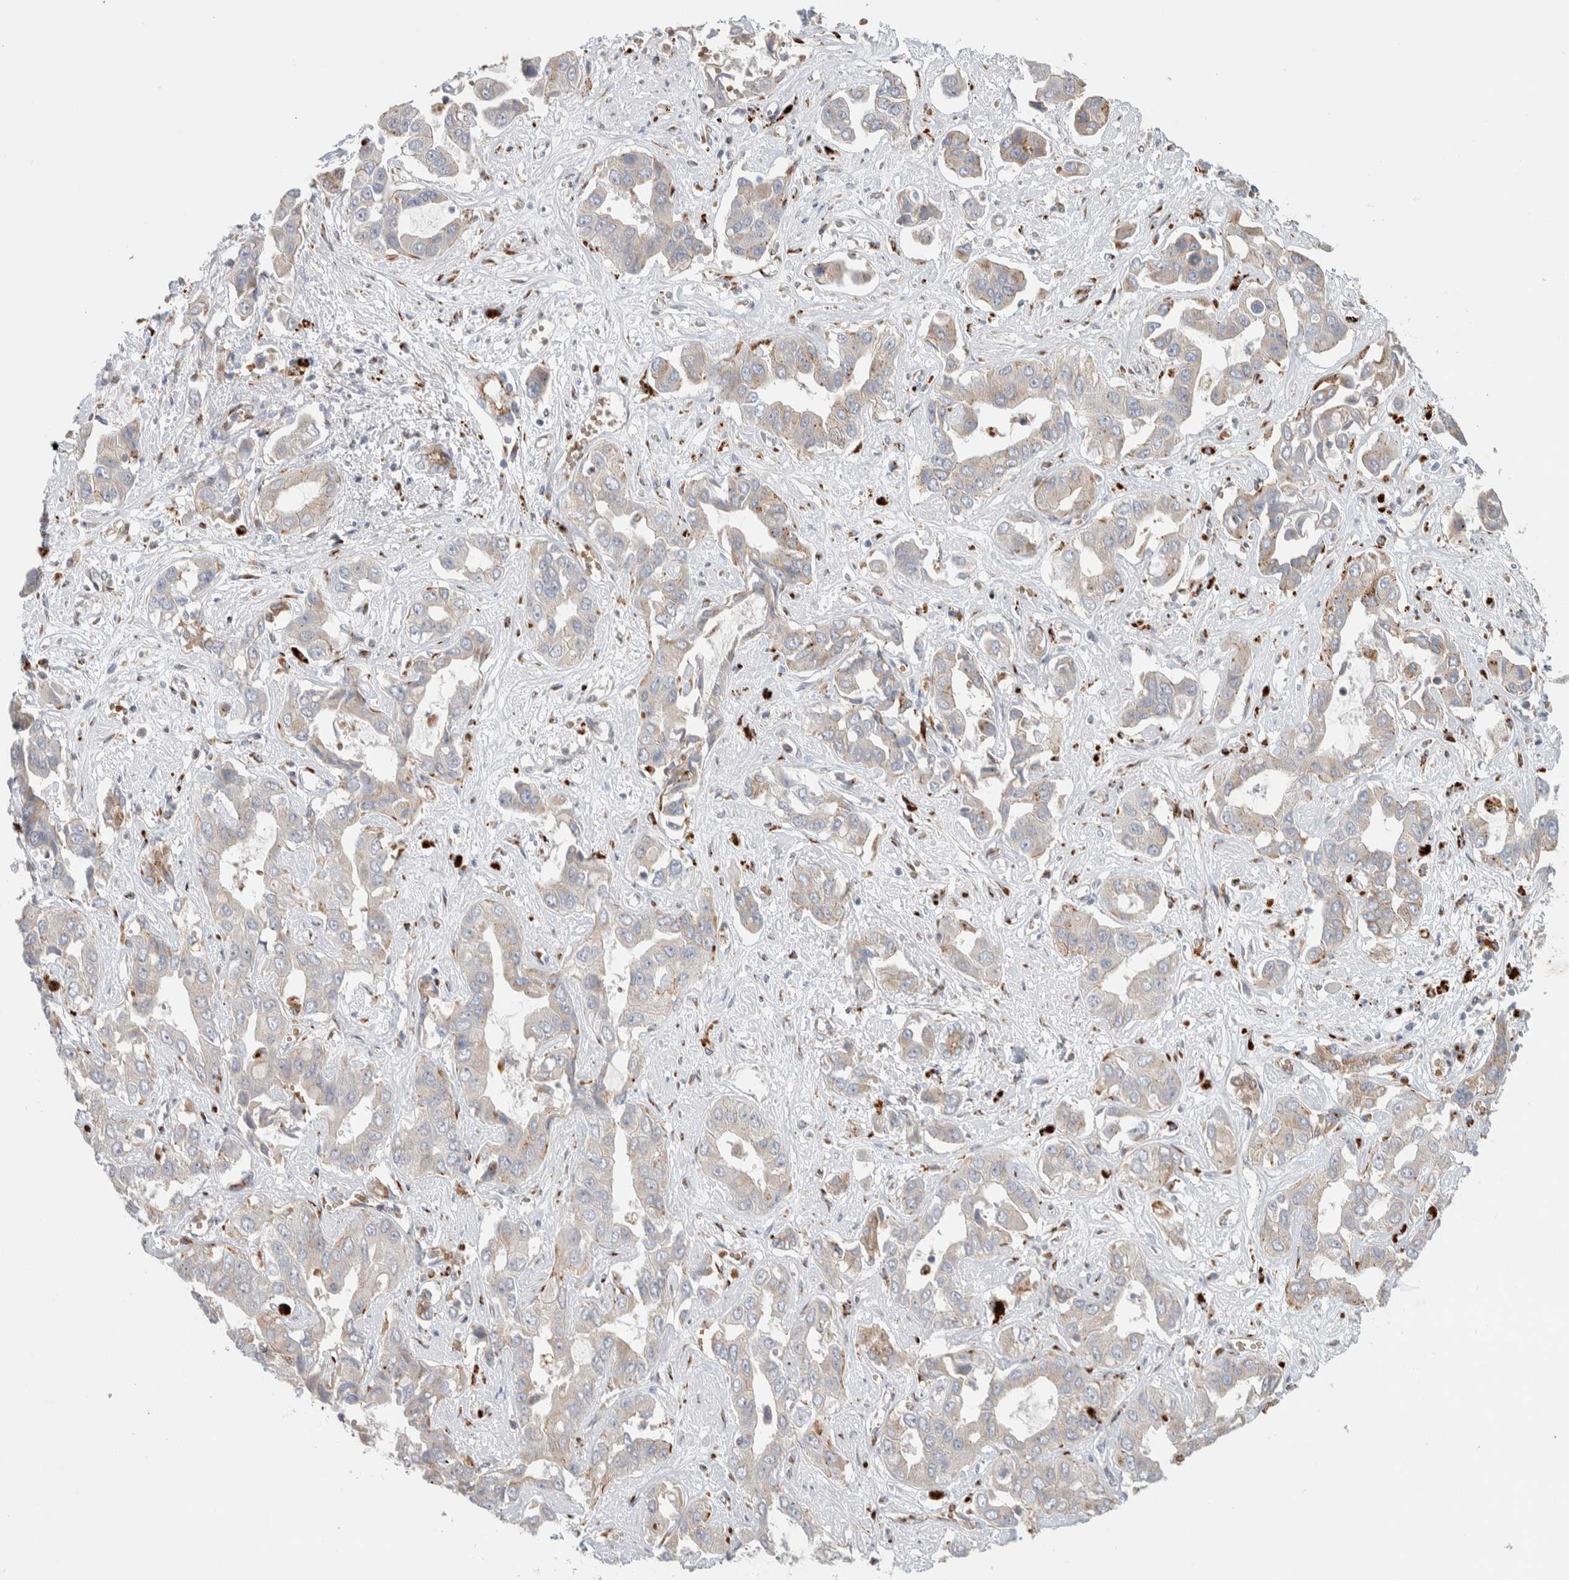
{"staining": {"intensity": "weak", "quantity": "25%-75%", "location": "cytoplasmic/membranous"}, "tissue": "liver cancer", "cell_type": "Tumor cells", "image_type": "cancer", "snomed": [{"axis": "morphology", "description": "Cholangiocarcinoma"}, {"axis": "topography", "description": "Liver"}], "caption": "This image demonstrates liver cancer (cholangiocarcinoma) stained with immunohistochemistry to label a protein in brown. The cytoplasmic/membranous of tumor cells show weak positivity for the protein. Nuclei are counter-stained blue.", "gene": "SLC38A10", "patient": {"sex": "female", "age": 52}}